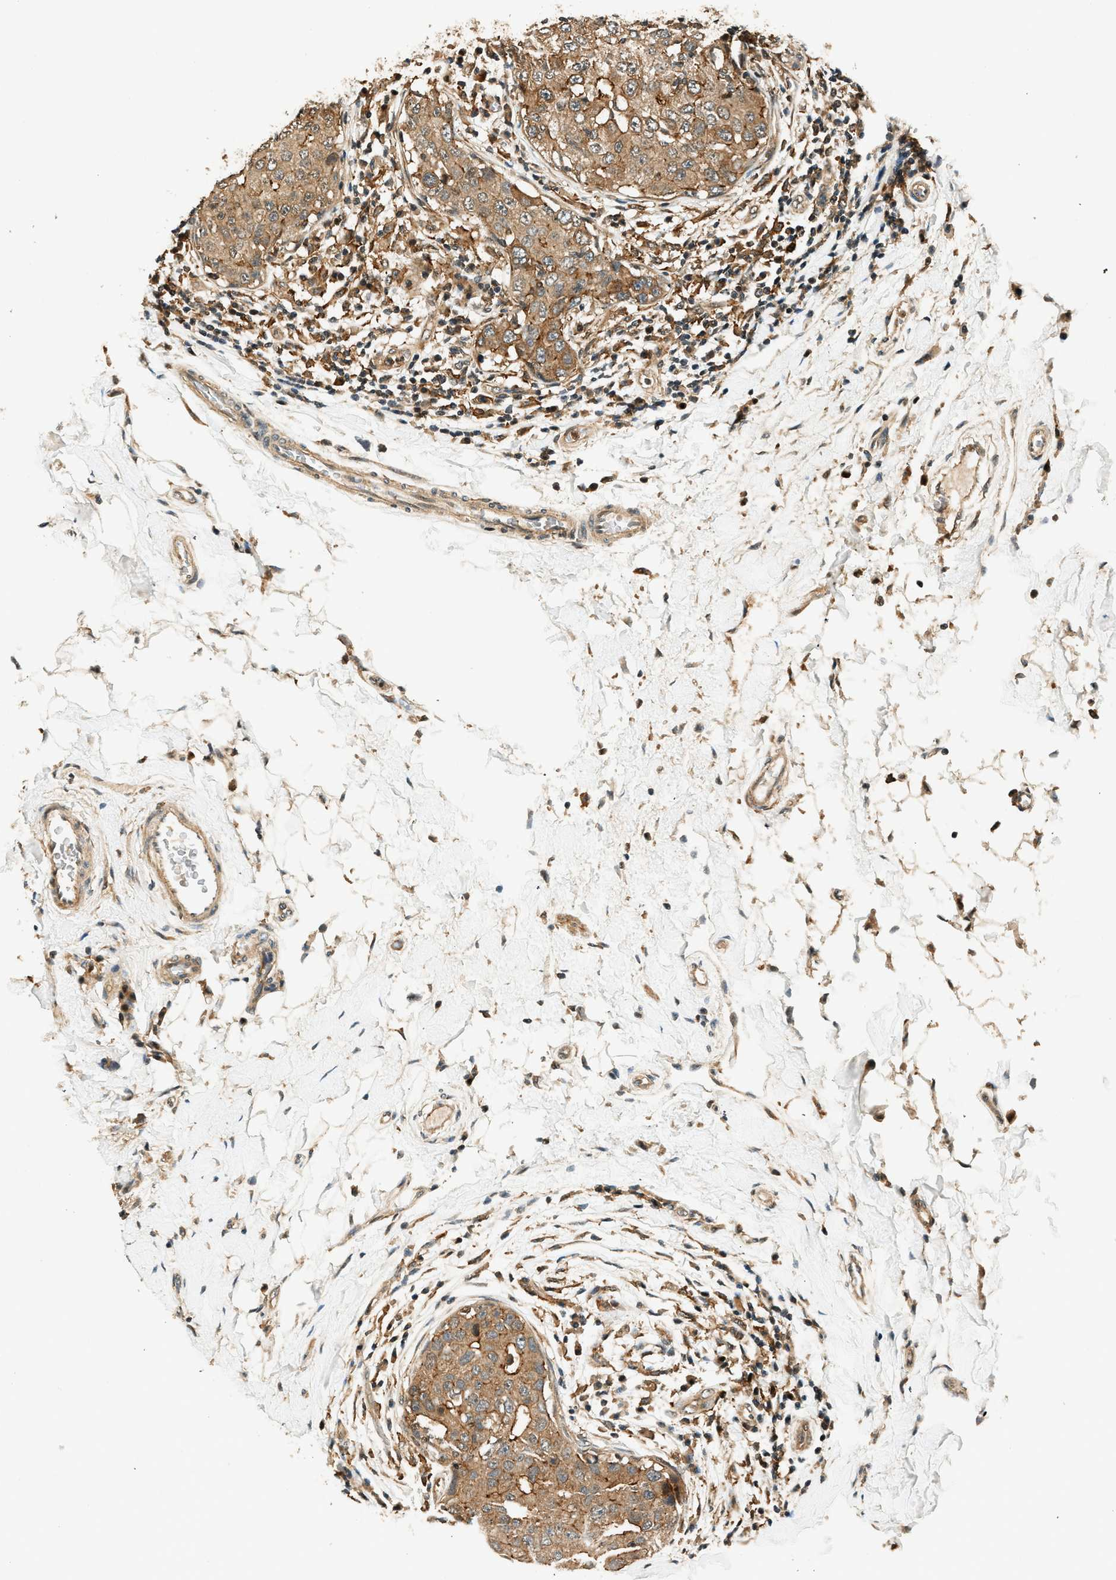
{"staining": {"intensity": "moderate", "quantity": ">75%", "location": "cytoplasmic/membranous"}, "tissue": "breast cancer", "cell_type": "Tumor cells", "image_type": "cancer", "snomed": [{"axis": "morphology", "description": "Duct carcinoma"}, {"axis": "topography", "description": "Breast"}], "caption": "Protein expression analysis of human breast cancer (infiltrating ductal carcinoma) reveals moderate cytoplasmic/membranous positivity in approximately >75% of tumor cells.", "gene": "ARHGEF11", "patient": {"sex": "female", "age": 27}}